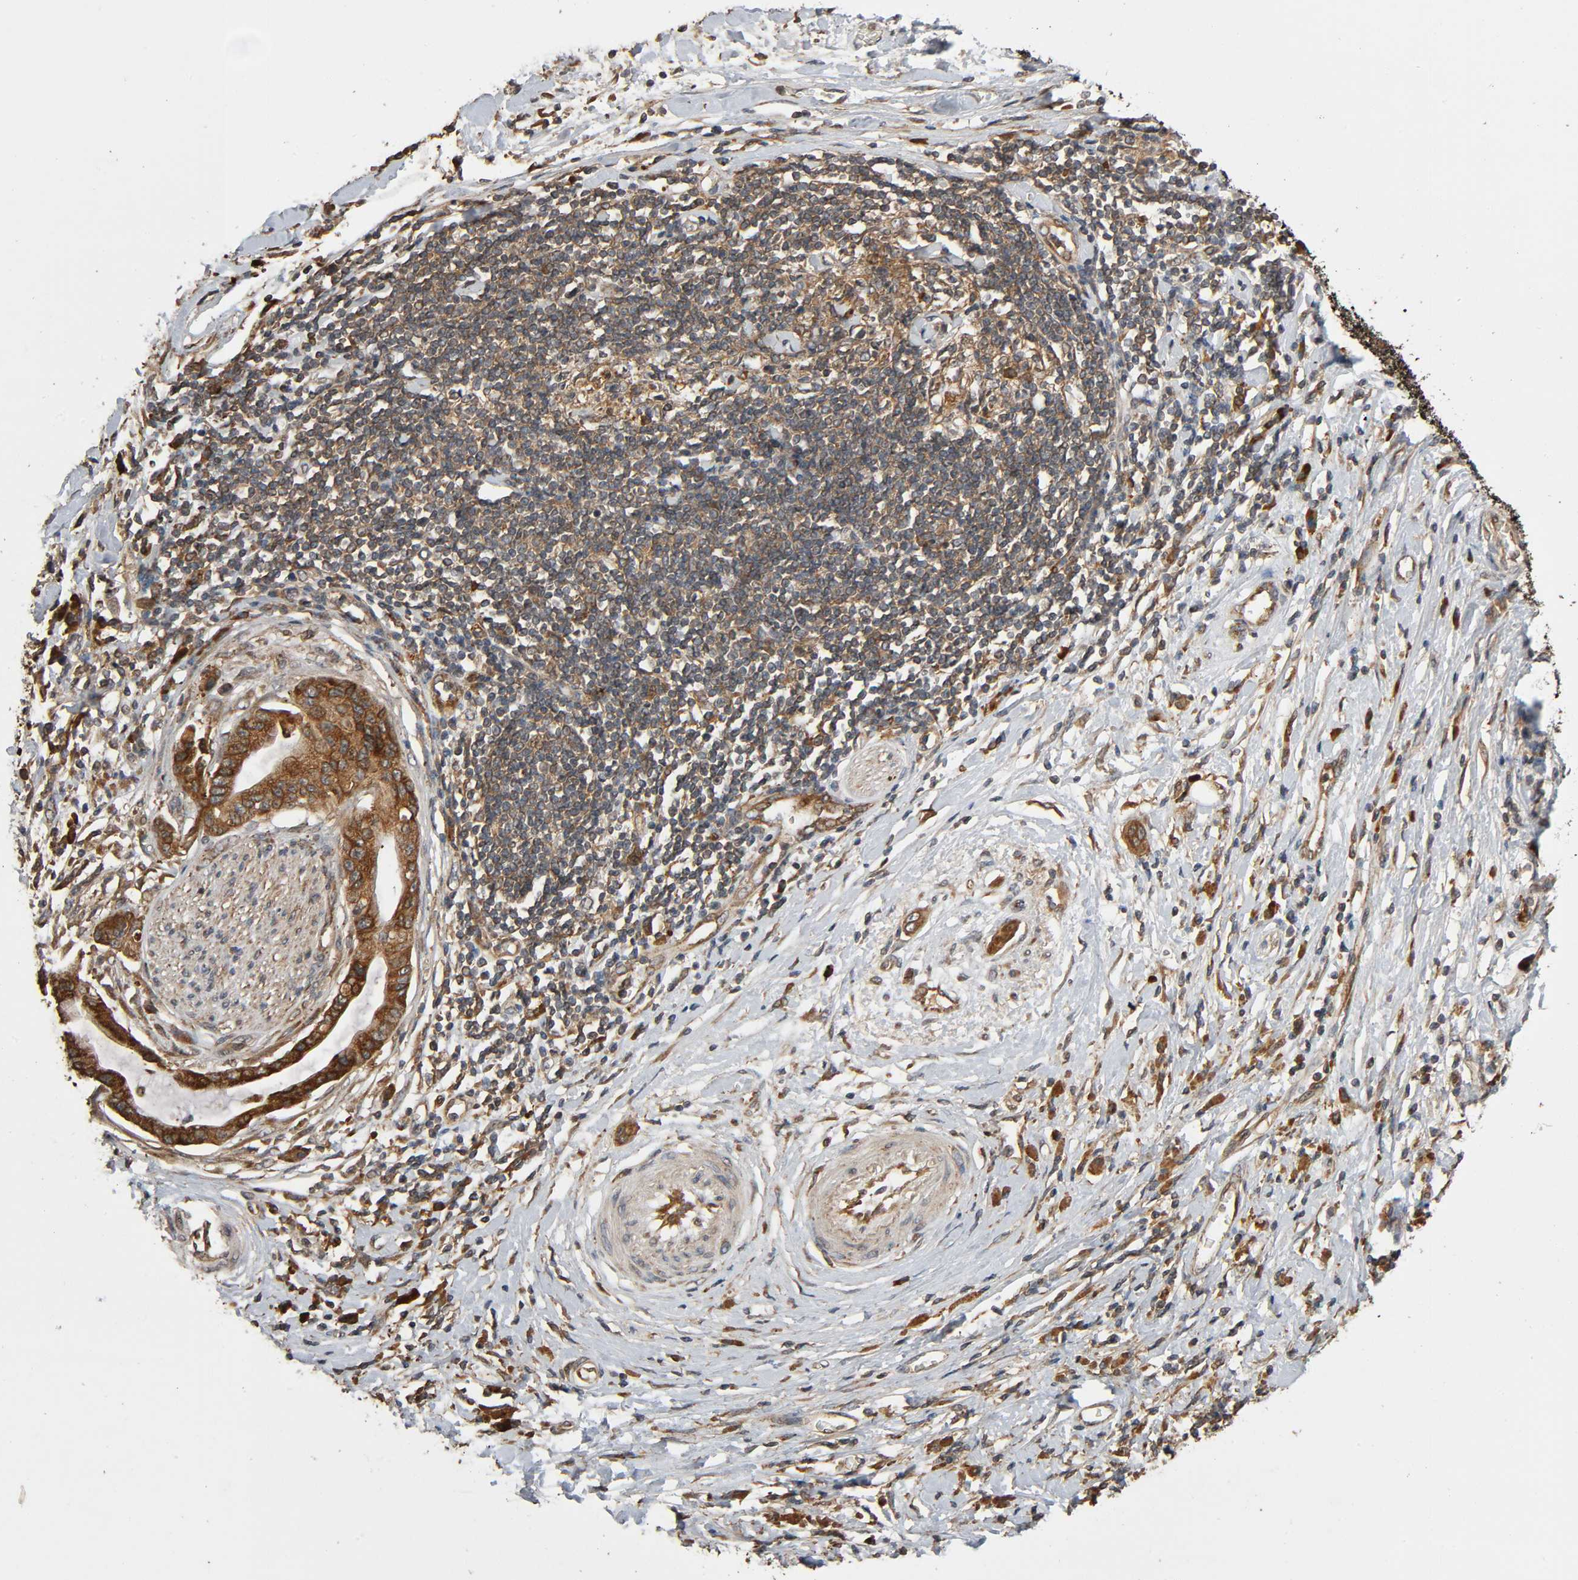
{"staining": {"intensity": "strong", "quantity": ">75%", "location": "cytoplasmic/membranous"}, "tissue": "pancreatic cancer", "cell_type": "Tumor cells", "image_type": "cancer", "snomed": [{"axis": "morphology", "description": "Adenocarcinoma, NOS"}, {"axis": "morphology", "description": "Adenocarcinoma, metastatic, NOS"}, {"axis": "topography", "description": "Lymph node"}, {"axis": "topography", "description": "Pancreas"}, {"axis": "topography", "description": "Duodenum"}], "caption": "The image exhibits staining of pancreatic cancer, revealing strong cytoplasmic/membranous protein staining (brown color) within tumor cells.", "gene": "MAP3K8", "patient": {"sex": "female", "age": 64}}